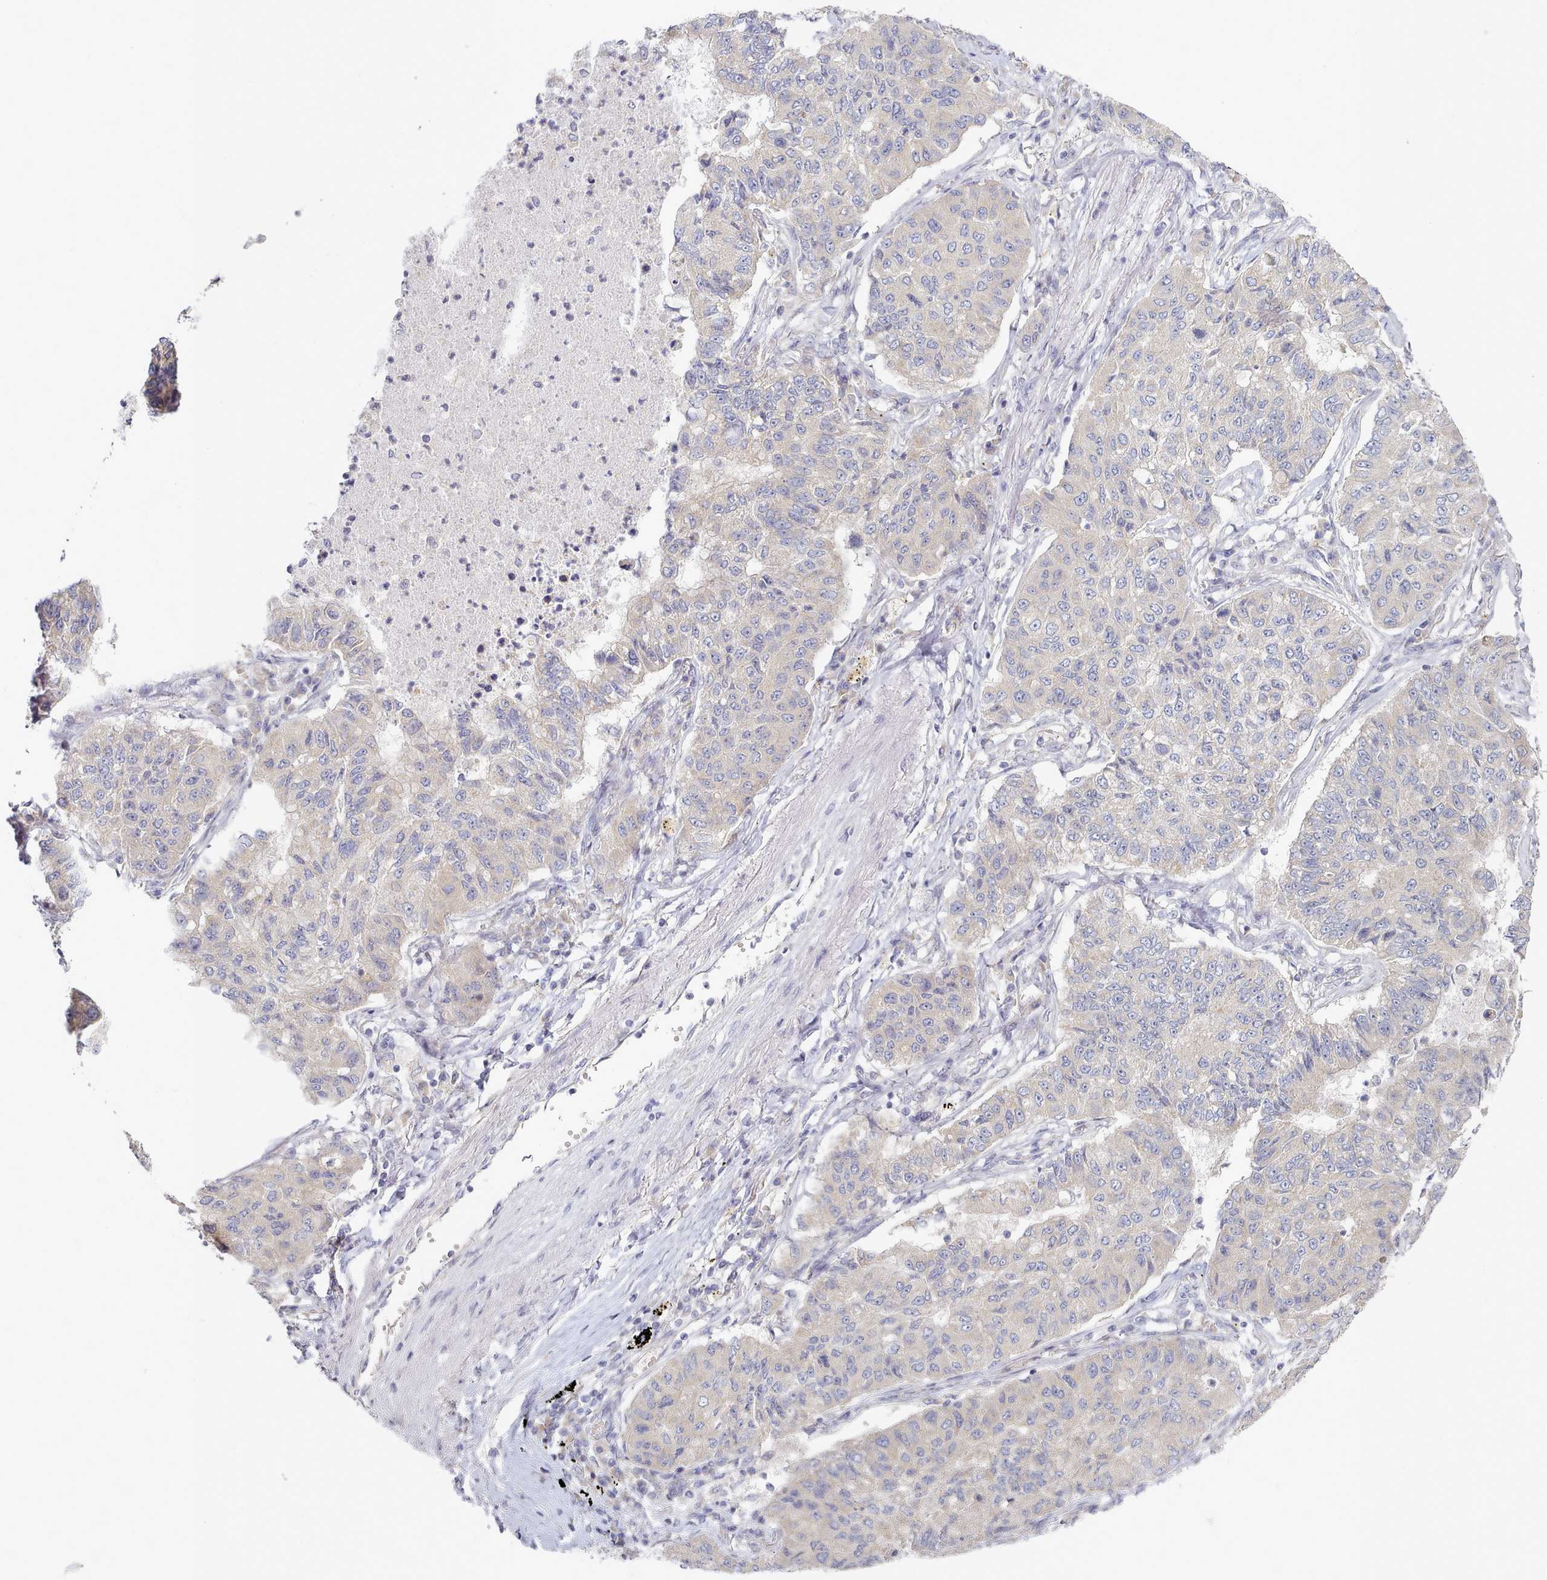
{"staining": {"intensity": "negative", "quantity": "none", "location": "none"}, "tissue": "lung cancer", "cell_type": "Tumor cells", "image_type": "cancer", "snomed": [{"axis": "morphology", "description": "Squamous cell carcinoma, NOS"}, {"axis": "topography", "description": "Lung"}], "caption": "Lung cancer (squamous cell carcinoma) was stained to show a protein in brown. There is no significant expression in tumor cells. Brightfield microscopy of immunohistochemistry (IHC) stained with DAB (brown) and hematoxylin (blue), captured at high magnification.", "gene": "TYW1B", "patient": {"sex": "male", "age": 74}}